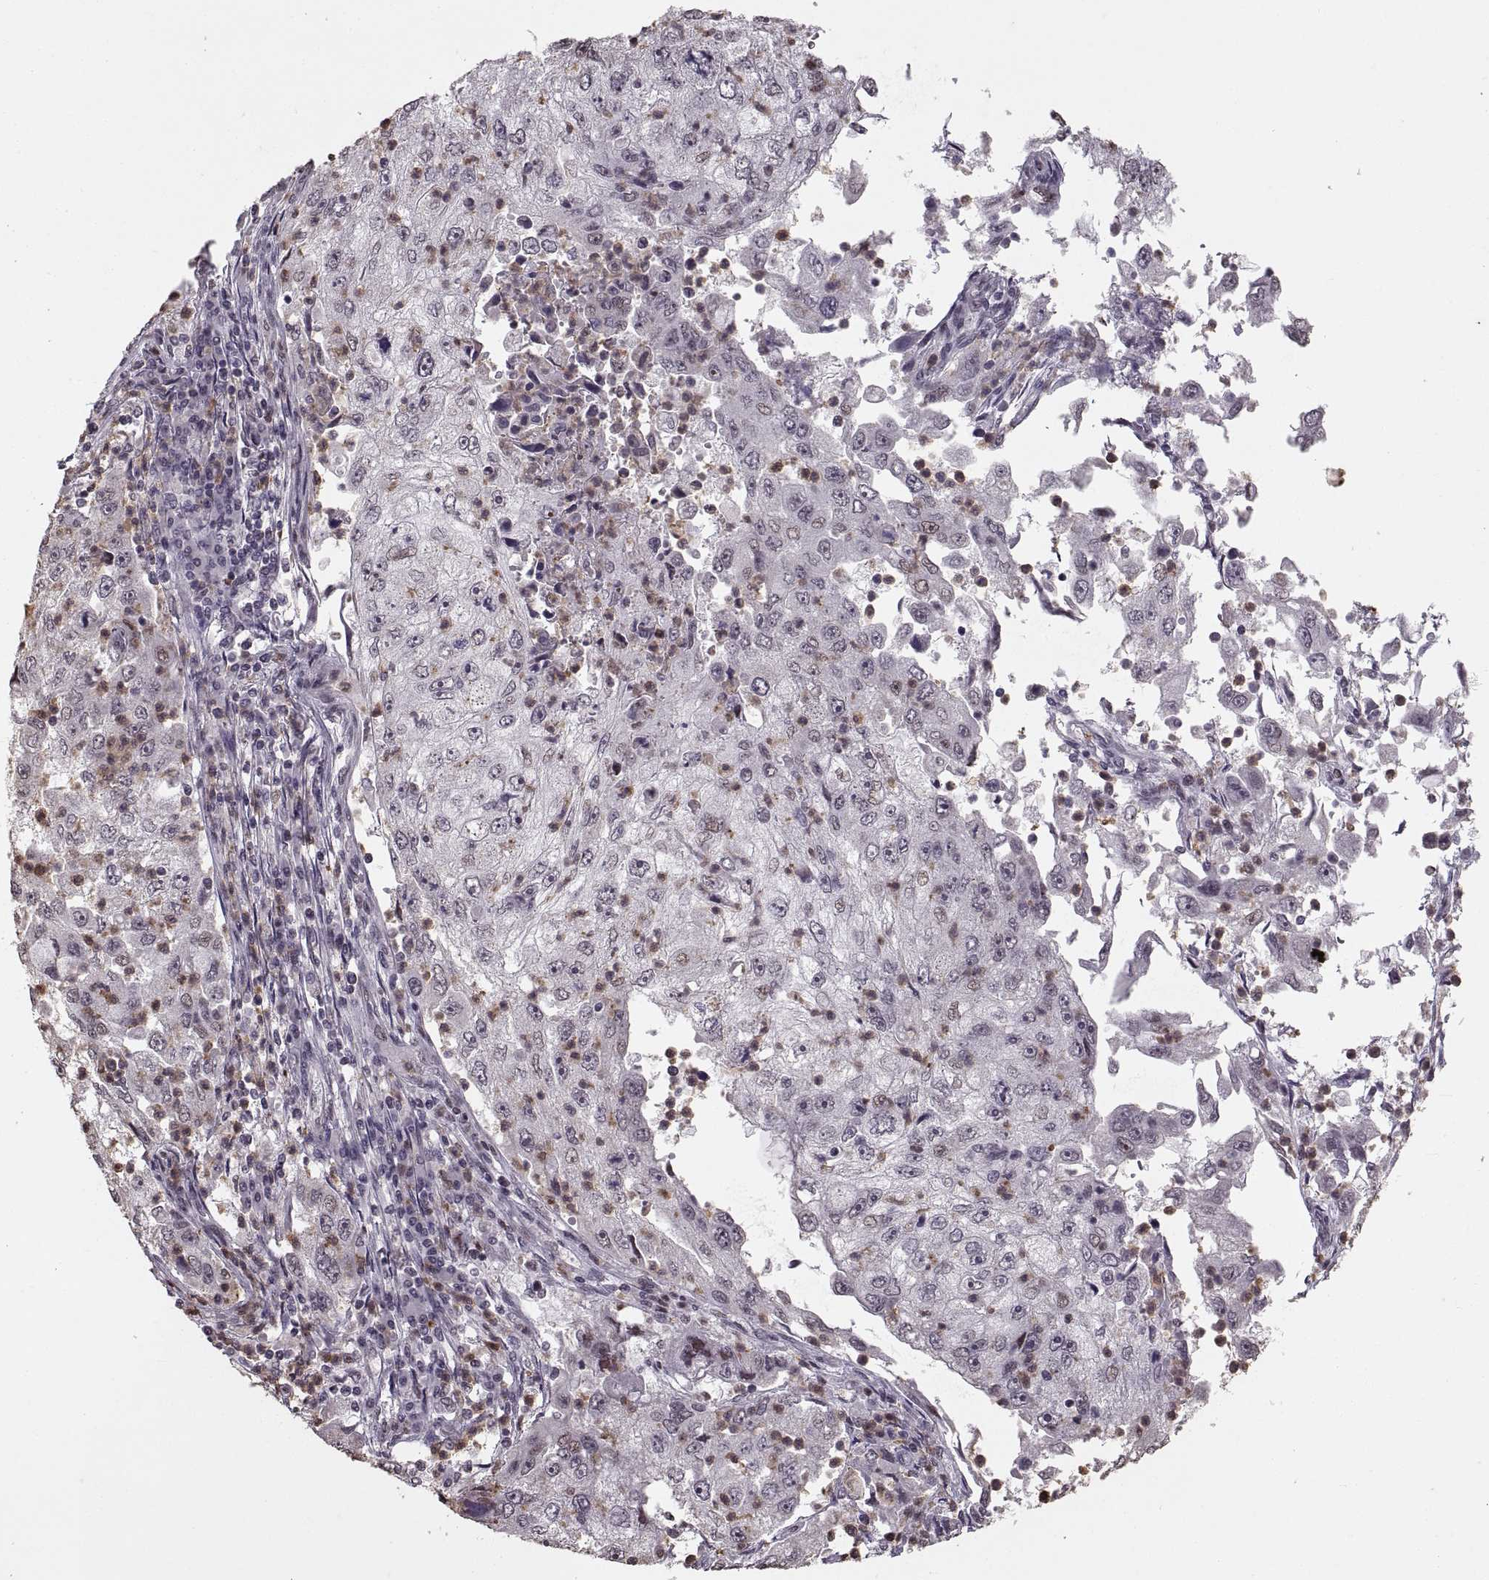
{"staining": {"intensity": "moderate", "quantity": "<25%", "location": "nuclear"}, "tissue": "cervical cancer", "cell_type": "Tumor cells", "image_type": "cancer", "snomed": [{"axis": "morphology", "description": "Squamous cell carcinoma, NOS"}, {"axis": "topography", "description": "Cervix"}], "caption": "Tumor cells reveal low levels of moderate nuclear staining in about <25% of cells in cervical squamous cell carcinoma. The protein of interest is shown in brown color, while the nuclei are stained blue.", "gene": "PALS1", "patient": {"sex": "female", "age": 36}}